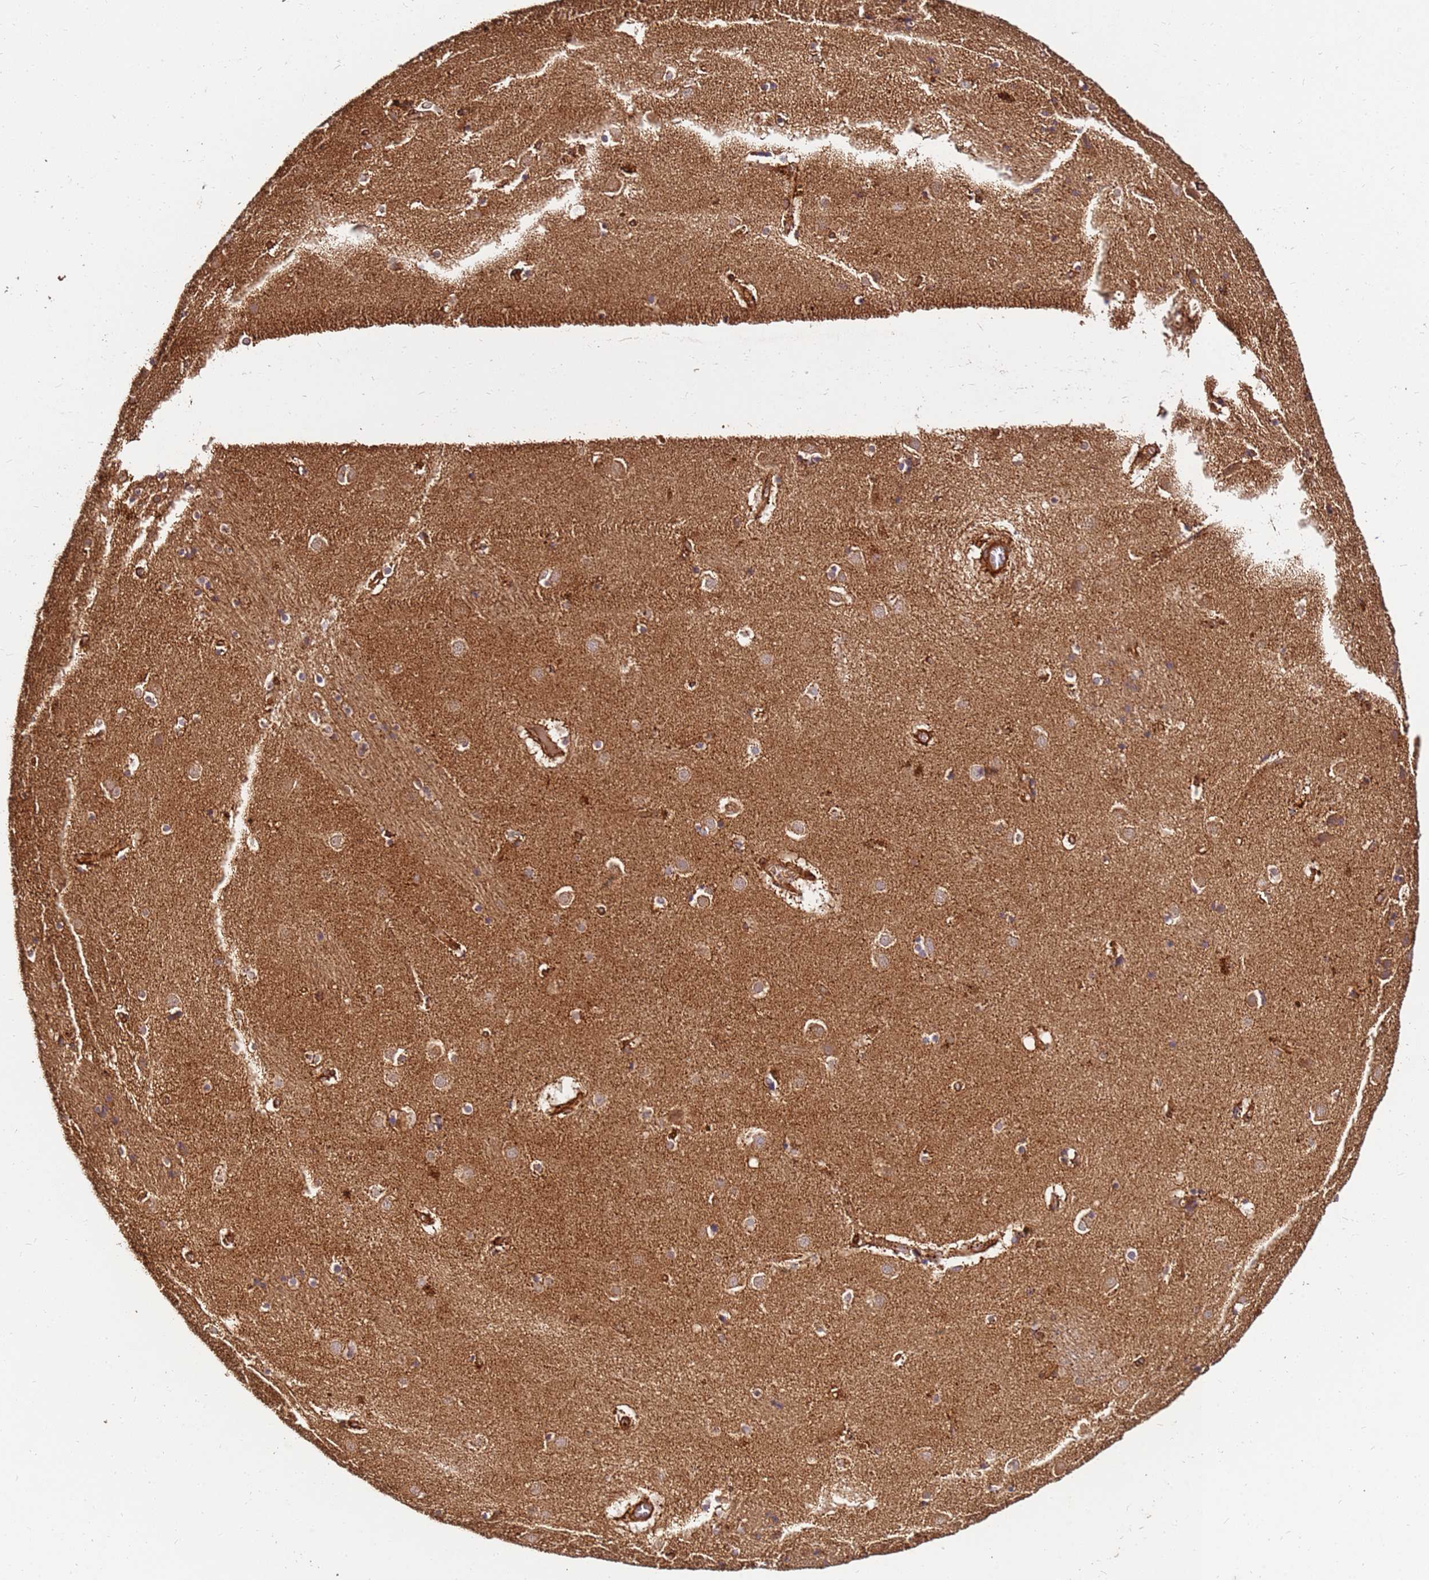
{"staining": {"intensity": "moderate", "quantity": "25%-75%", "location": "cytoplasmic/membranous"}, "tissue": "caudate", "cell_type": "Glial cells", "image_type": "normal", "snomed": [{"axis": "morphology", "description": "Normal tissue, NOS"}, {"axis": "topography", "description": "Lateral ventricle wall"}], "caption": "IHC image of unremarkable caudate: human caudate stained using immunohistochemistry (IHC) shows medium levels of moderate protein expression localized specifically in the cytoplasmic/membranous of glial cells, appearing as a cytoplasmic/membranous brown color.", "gene": "DVL3", "patient": {"sex": "male", "age": 70}}